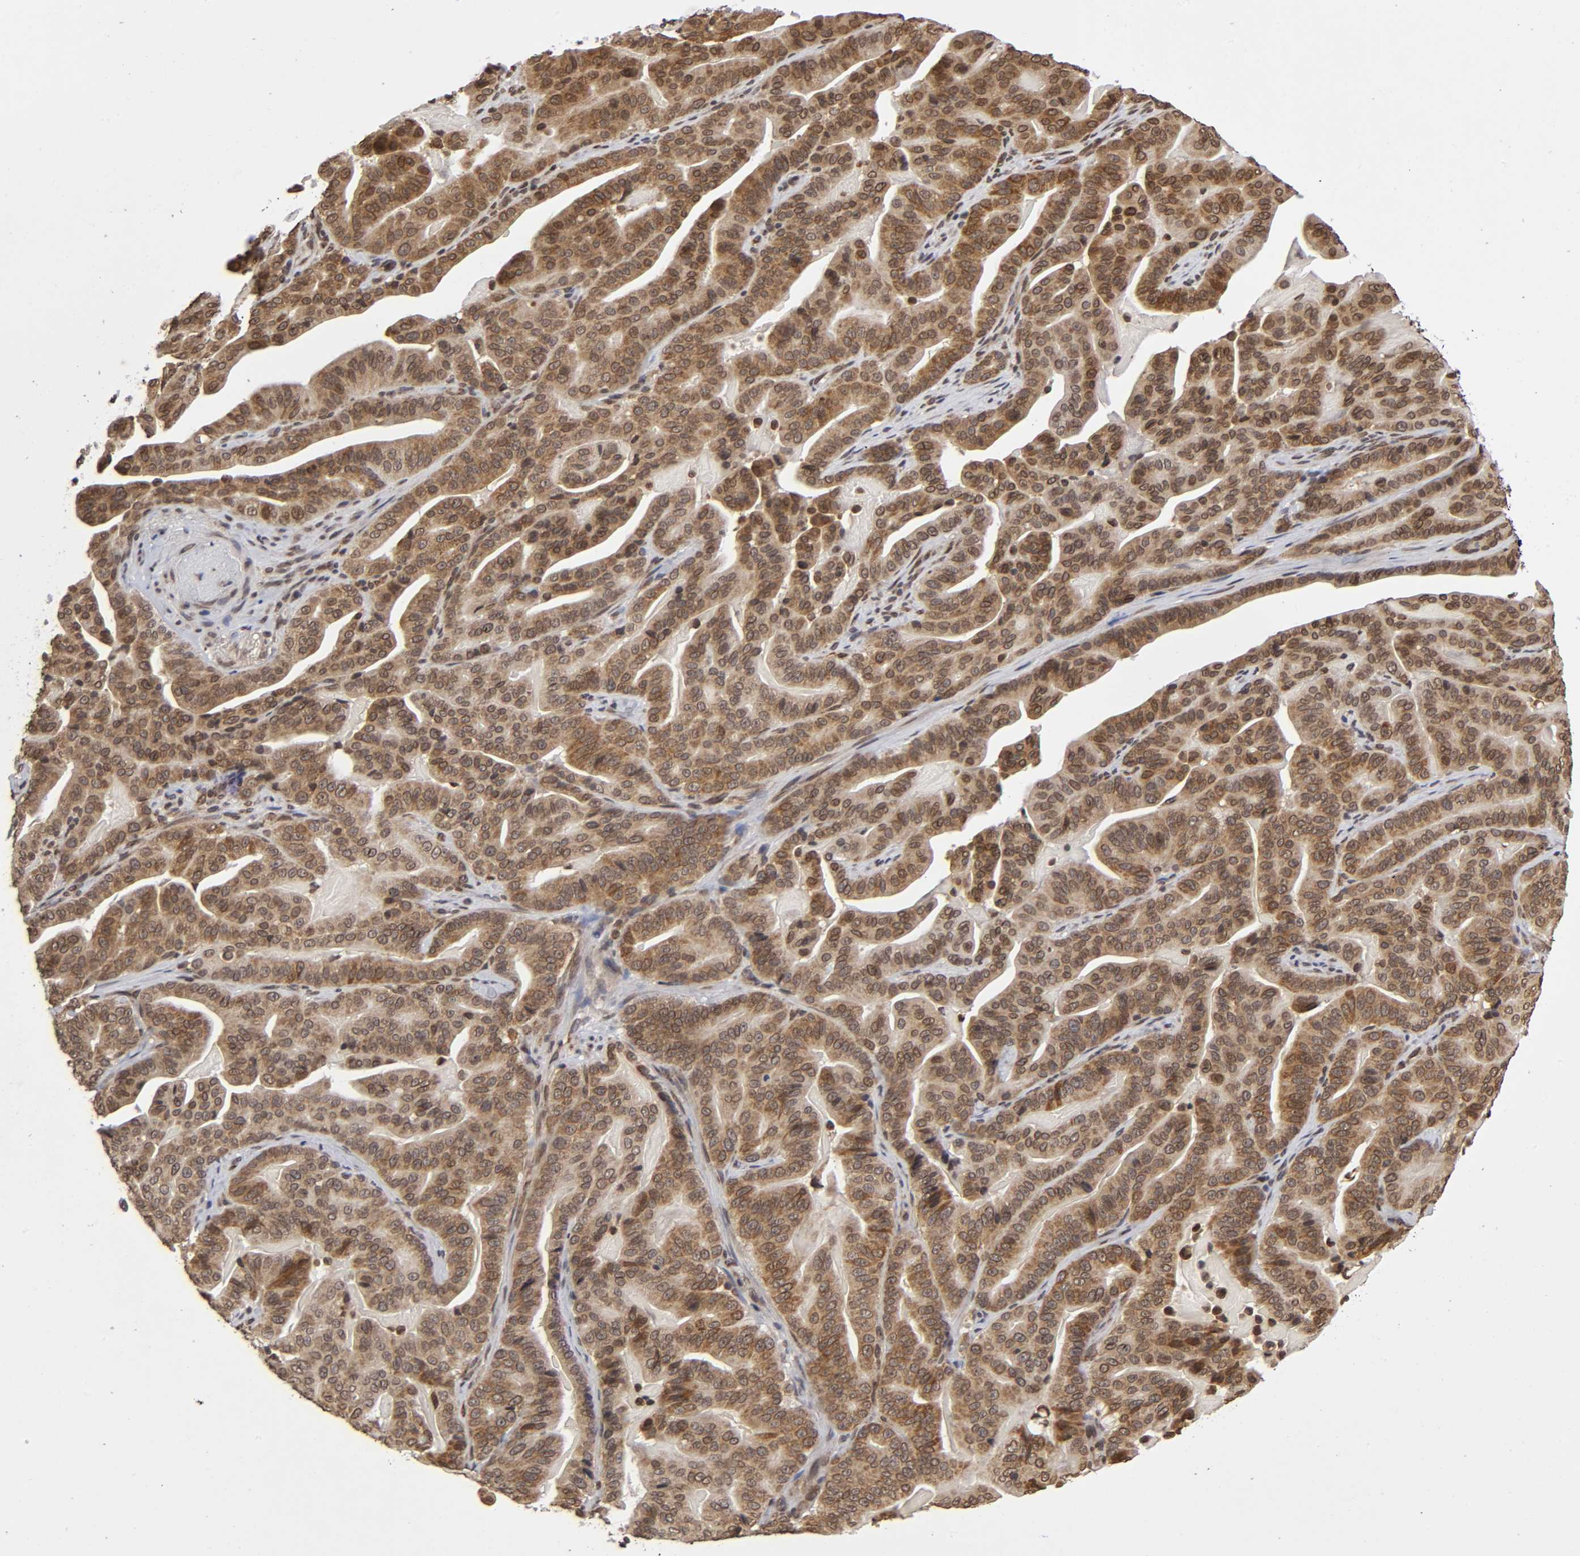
{"staining": {"intensity": "moderate", "quantity": ">75%", "location": "cytoplasmic/membranous"}, "tissue": "pancreatic cancer", "cell_type": "Tumor cells", "image_type": "cancer", "snomed": [{"axis": "morphology", "description": "Adenocarcinoma, NOS"}, {"axis": "topography", "description": "Pancreas"}], "caption": "A brown stain shows moderate cytoplasmic/membranous staining of a protein in pancreatic cancer (adenocarcinoma) tumor cells.", "gene": "MLLT6", "patient": {"sex": "male", "age": 63}}